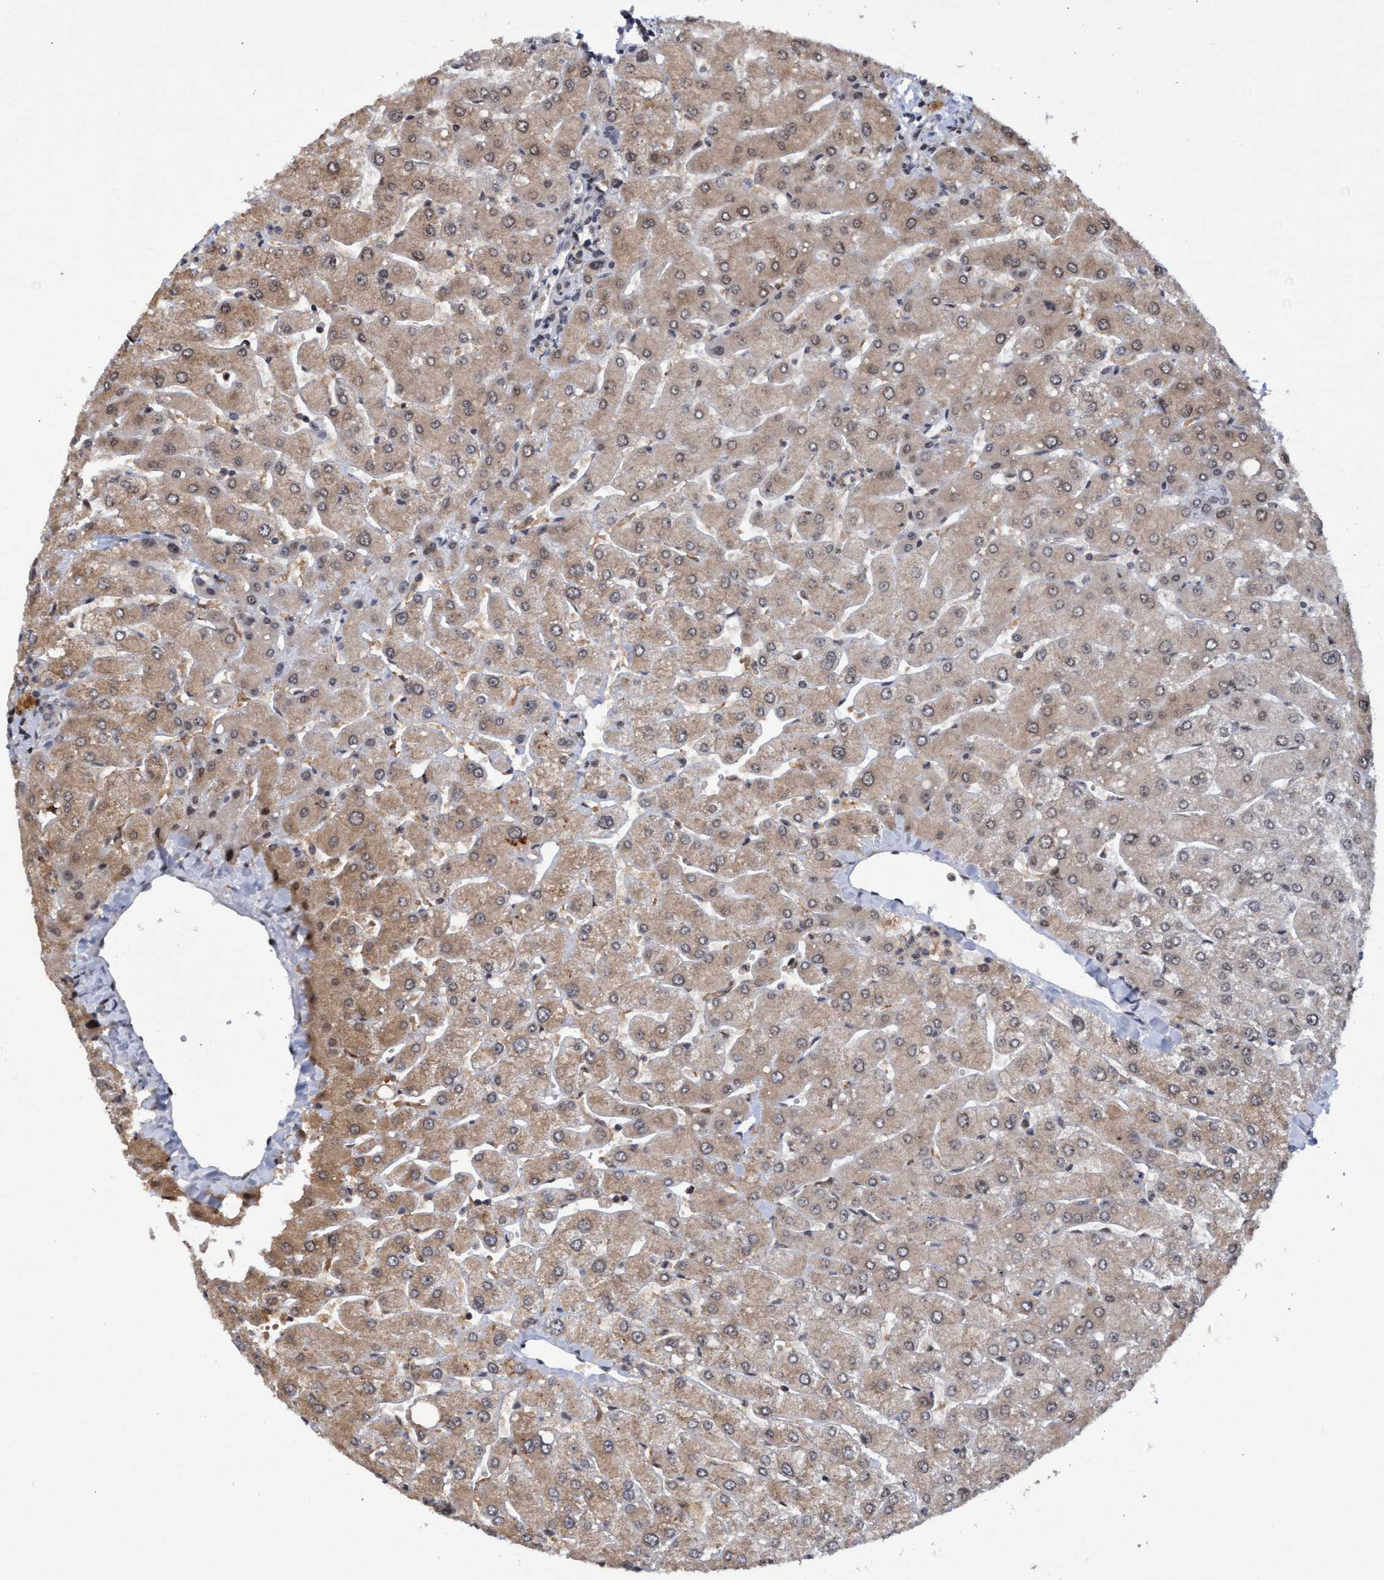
{"staining": {"intensity": "negative", "quantity": "none", "location": "none"}, "tissue": "liver", "cell_type": "Cholangiocytes", "image_type": "normal", "snomed": [{"axis": "morphology", "description": "Normal tissue, NOS"}, {"axis": "topography", "description": "Liver"}], "caption": "An immunohistochemistry image of benign liver is shown. There is no staining in cholangiocytes of liver.", "gene": "GTF2F1", "patient": {"sex": "male", "age": 55}}